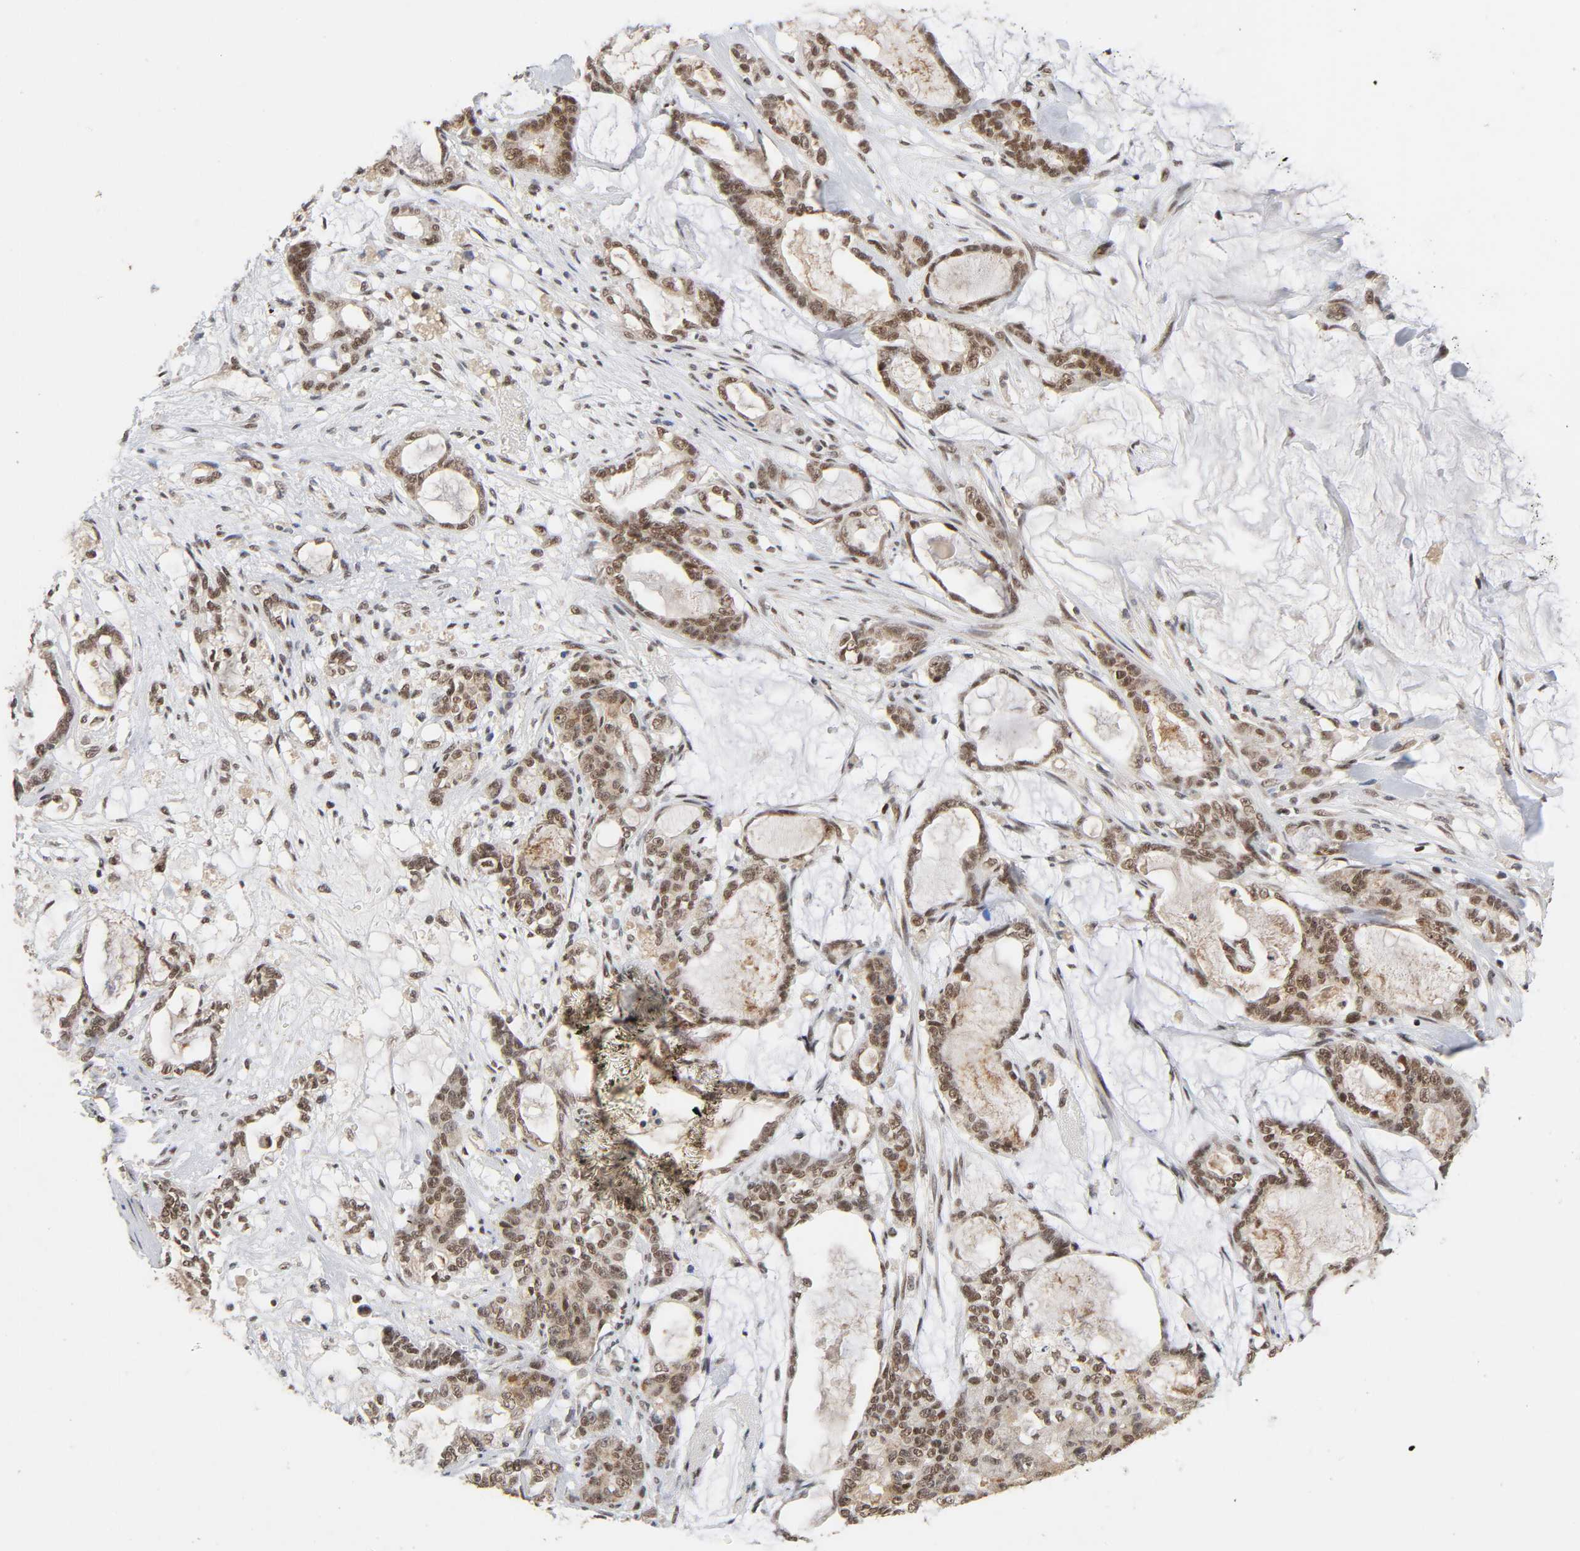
{"staining": {"intensity": "moderate", "quantity": ">75%", "location": "cytoplasmic/membranous,nuclear"}, "tissue": "pancreatic cancer", "cell_type": "Tumor cells", "image_type": "cancer", "snomed": [{"axis": "morphology", "description": "Adenocarcinoma, NOS"}, {"axis": "topography", "description": "Pancreas"}], "caption": "A high-resolution micrograph shows immunohistochemistry staining of pancreatic adenocarcinoma, which exhibits moderate cytoplasmic/membranous and nuclear staining in about >75% of tumor cells. (Brightfield microscopy of DAB IHC at high magnification).", "gene": "ZNF384", "patient": {"sex": "female", "age": 73}}